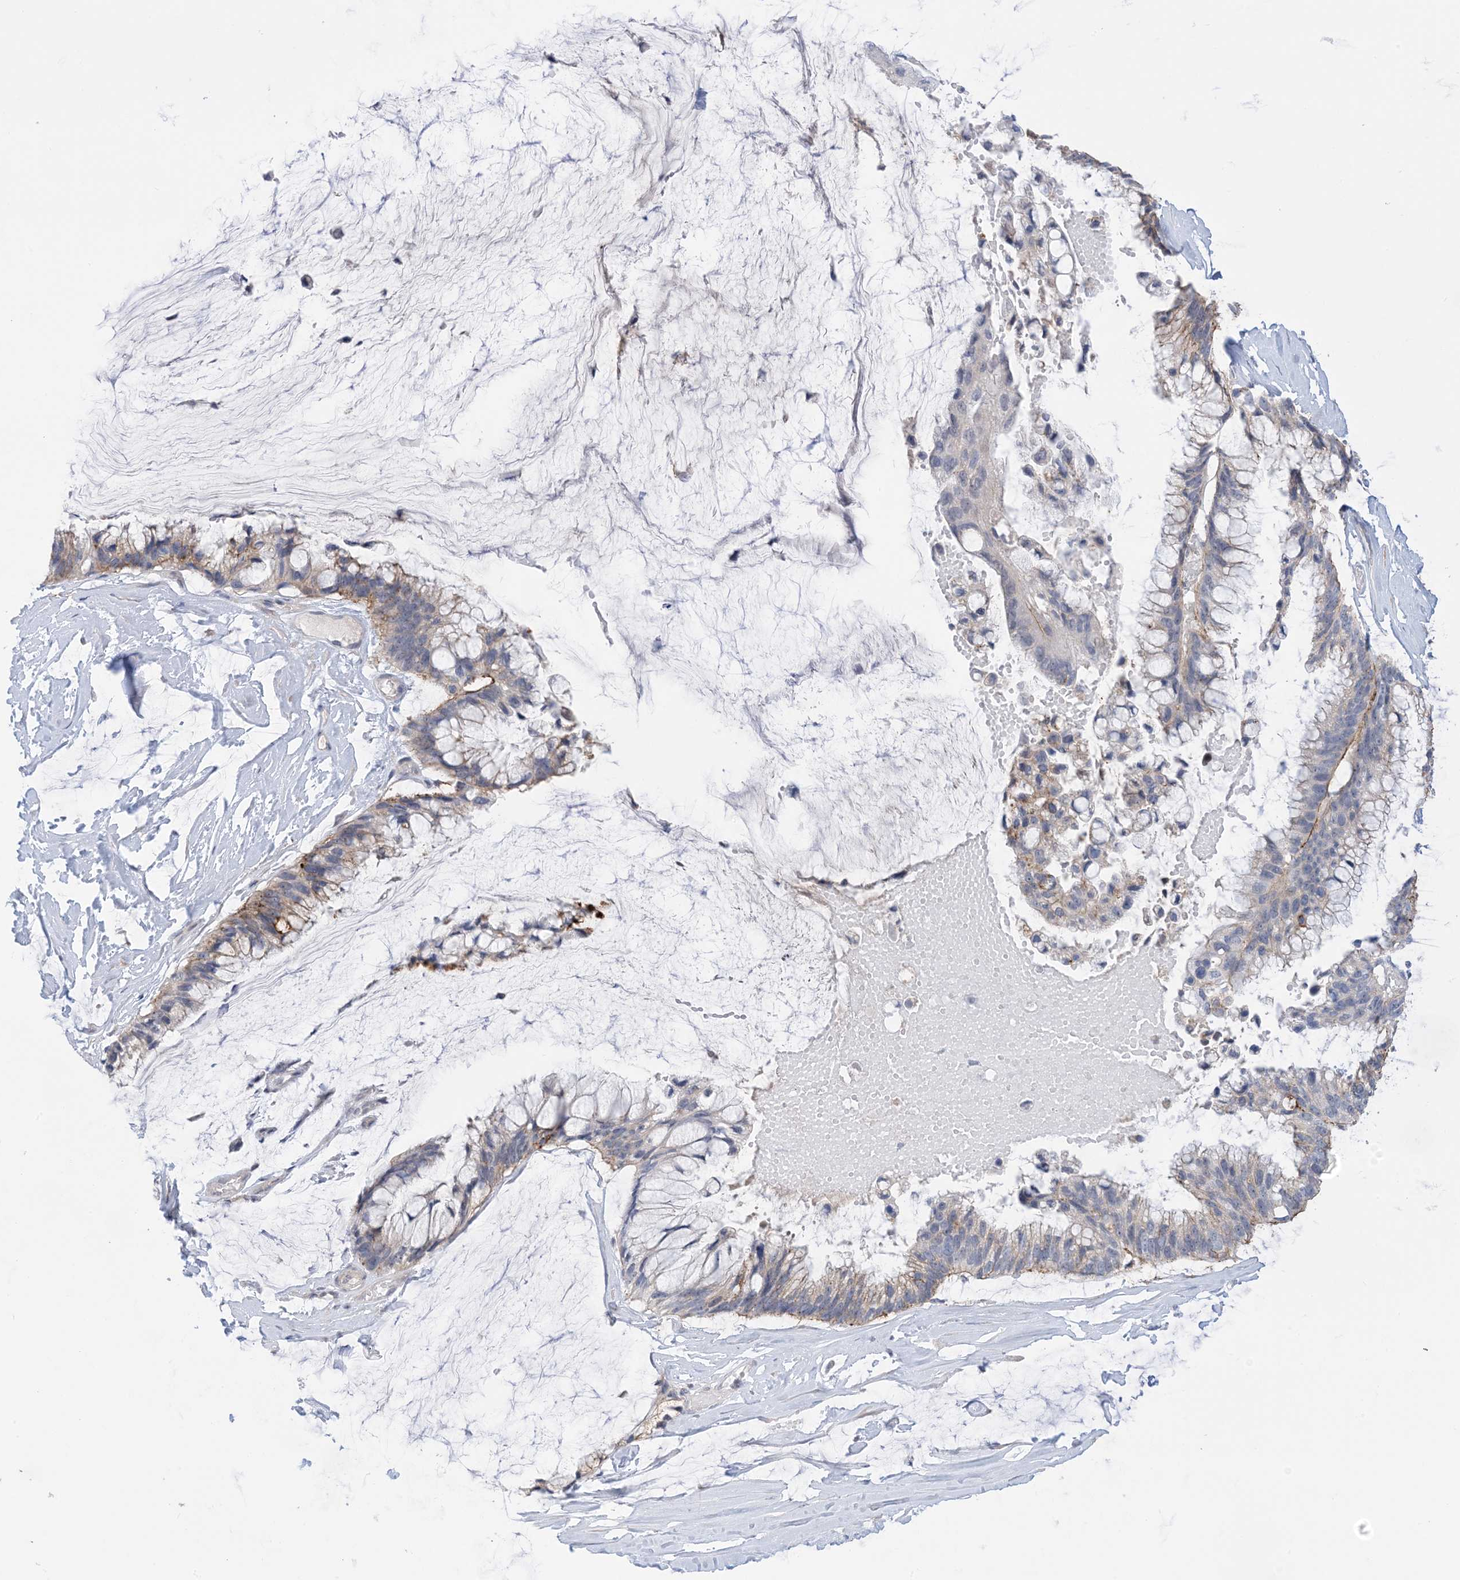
{"staining": {"intensity": "weak", "quantity": "<25%", "location": "cytoplasmic/membranous"}, "tissue": "ovarian cancer", "cell_type": "Tumor cells", "image_type": "cancer", "snomed": [{"axis": "morphology", "description": "Cystadenocarcinoma, mucinous, NOS"}, {"axis": "topography", "description": "Ovary"}], "caption": "Tumor cells show no significant staining in ovarian cancer. (DAB immunohistochemistry visualized using brightfield microscopy, high magnification).", "gene": "TTYH1", "patient": {"sex": "female", "age": 39}}